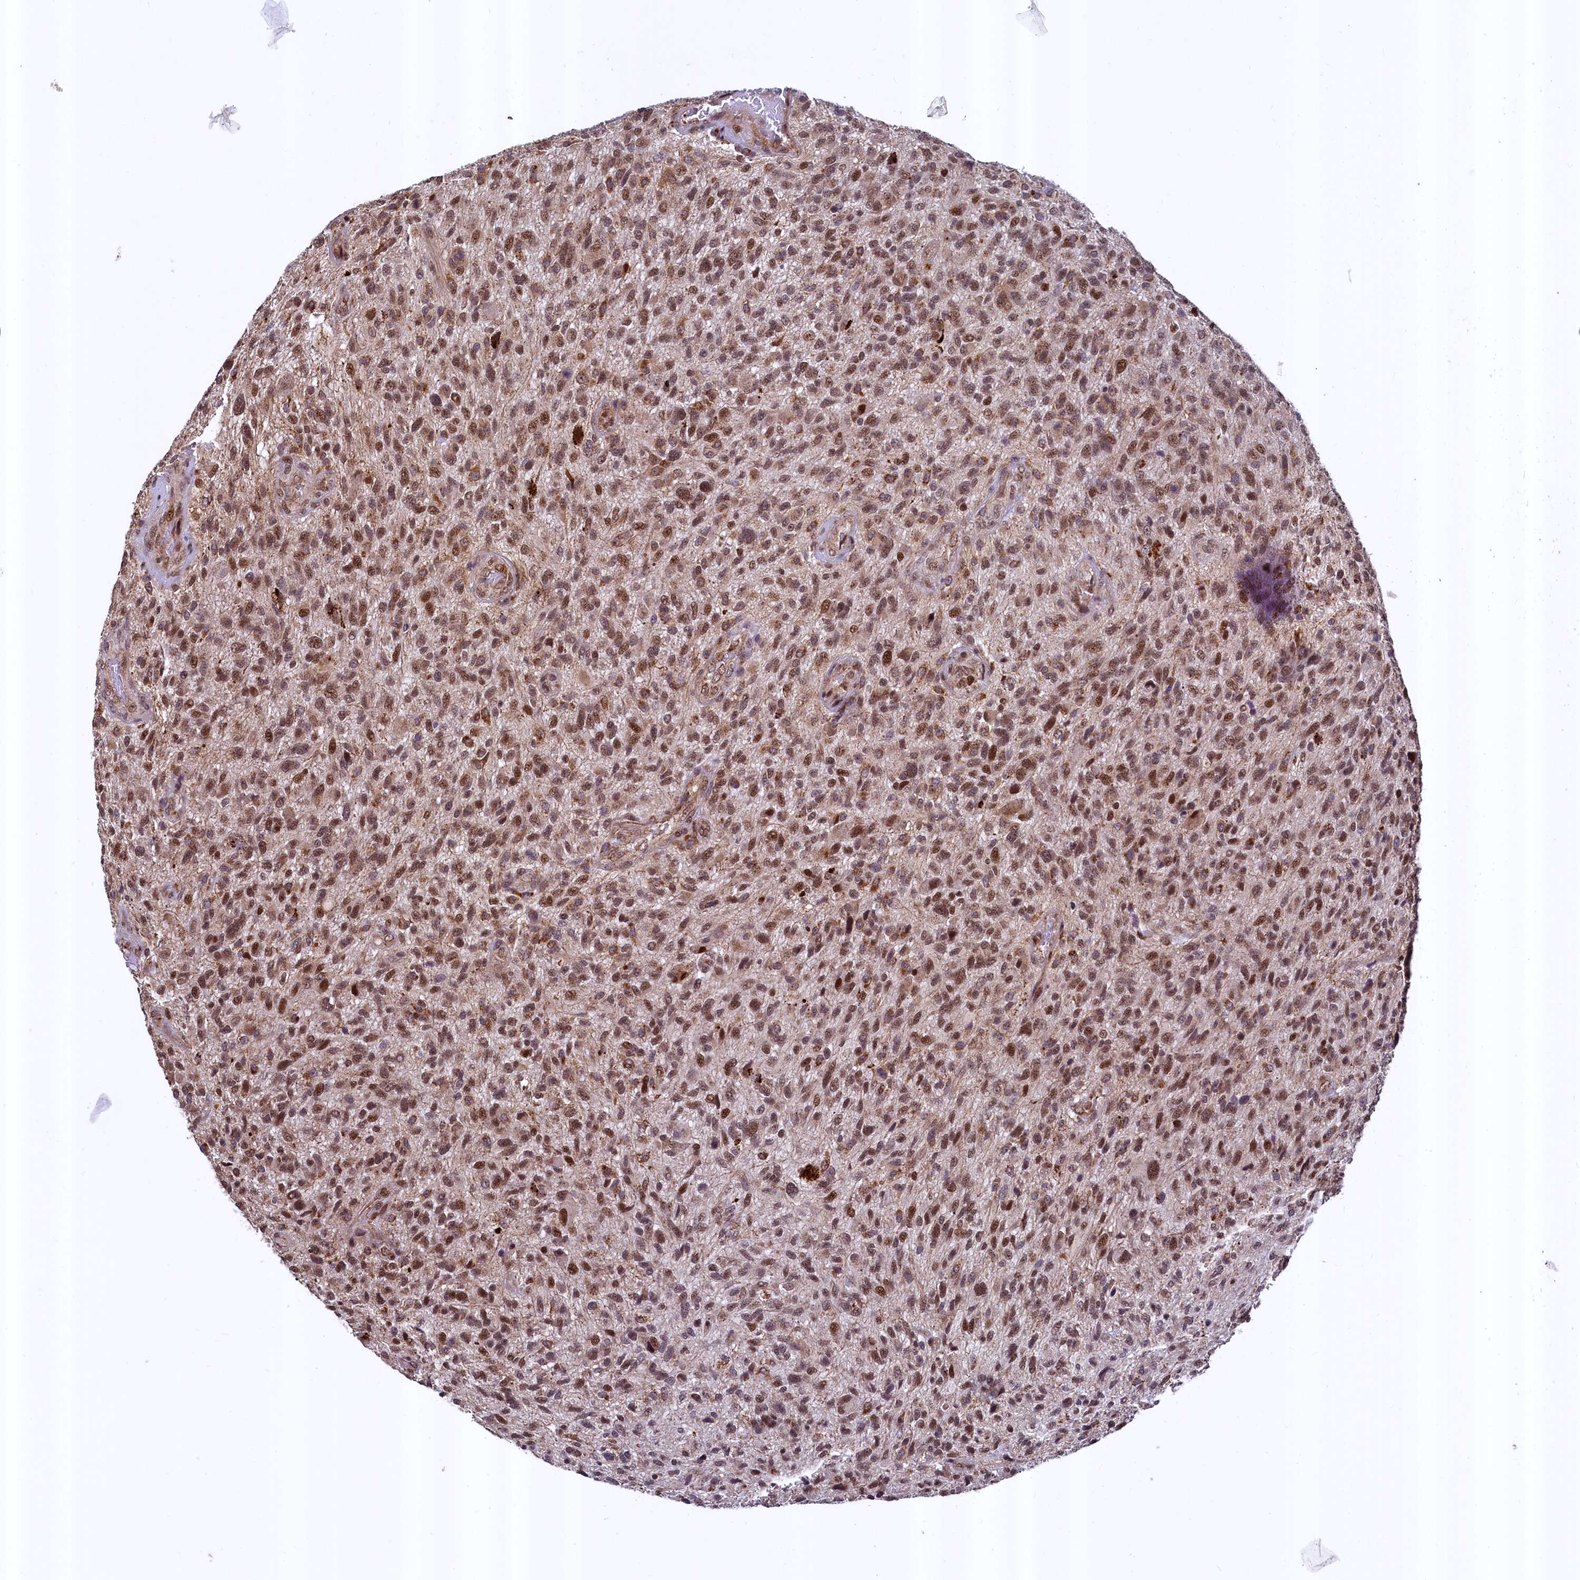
{"staining": {"intensity": "moderate", "quantity": ">75%", "location": "nuclear"}, "tissue": "glioma", "cell_type": "Tumor cells", "image_type": "cancer", "snomed": [{"axis": "morphology", "description": "Glioma, malignant, High grade"}, {"axis": "topography", "description": "Brain"}], "caption": "The micrograph shows staining of malignant glioma (high-grade), revealing moderate nuclear protein staining (brown color) within tumor cells.", "gene": "ZNF577", "patient": {"sex": "male", "age": 47}}